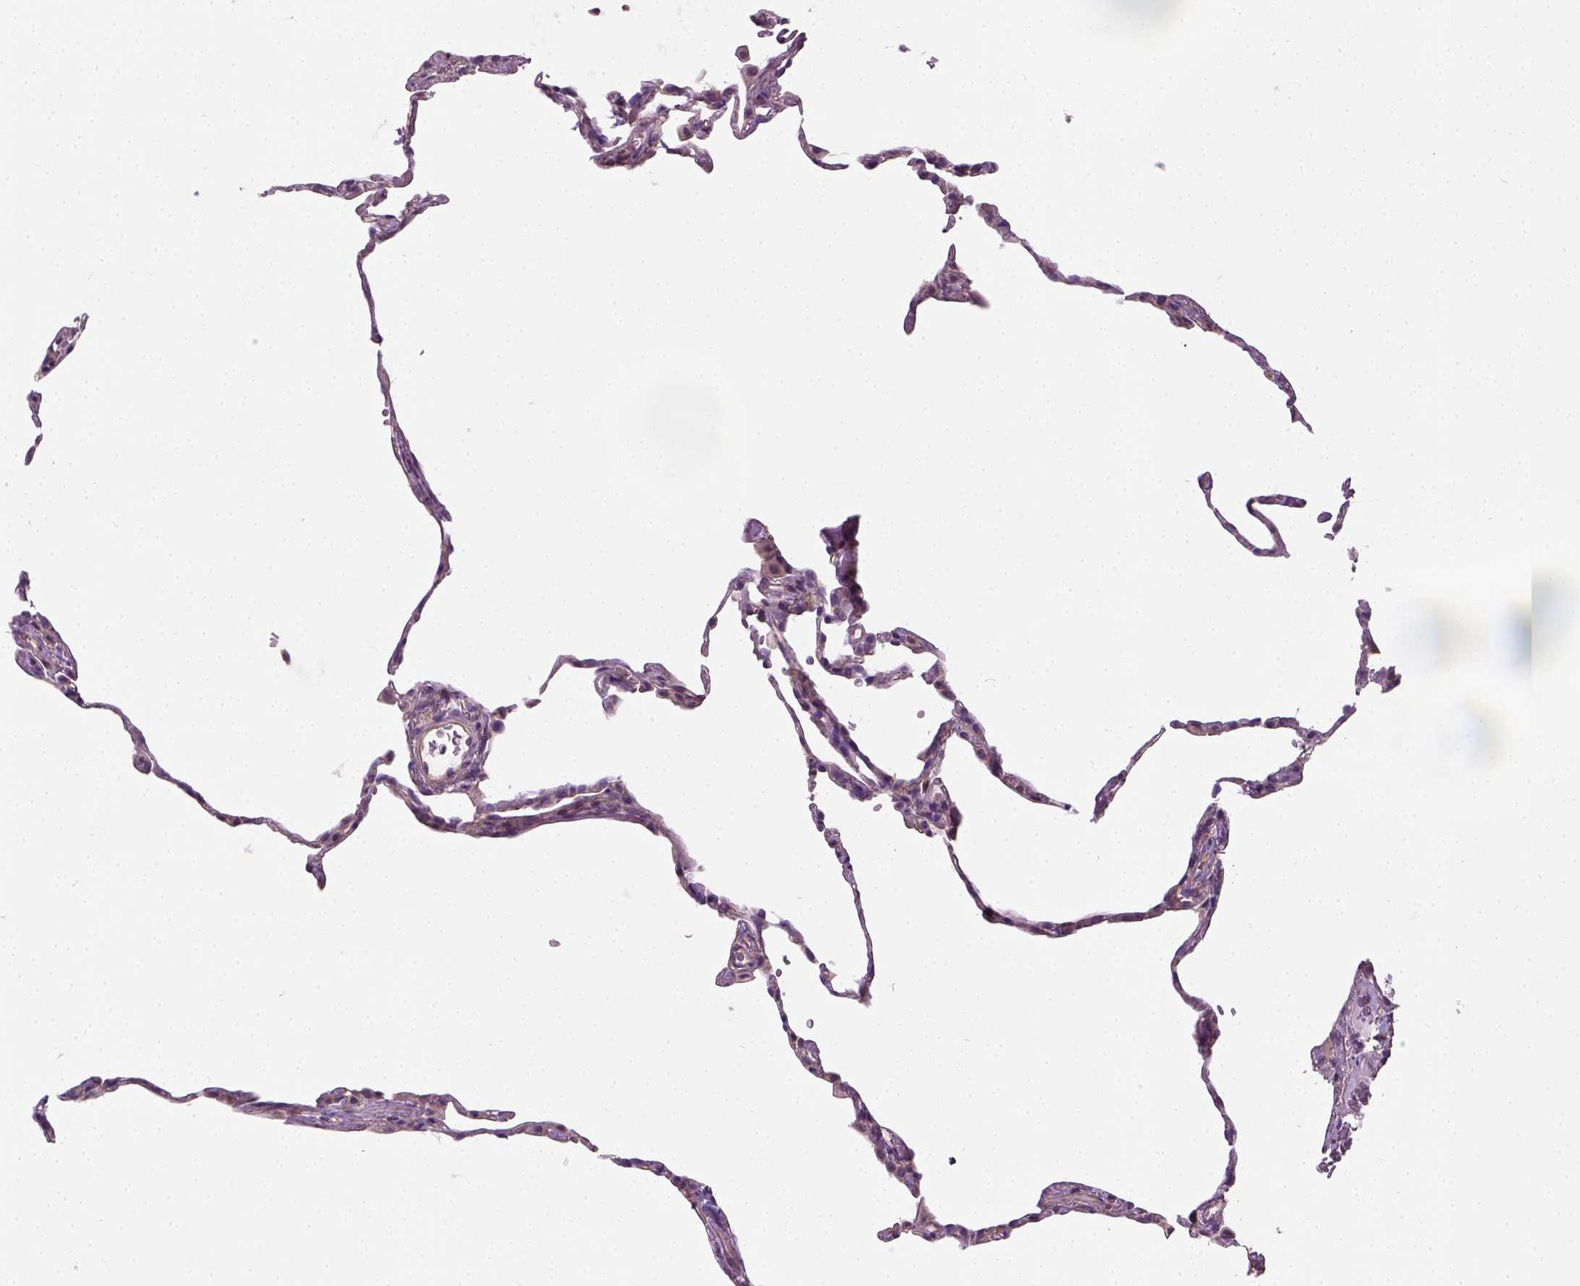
{"staining": {"intensity": "weak", "quantity": "25%-75%", "location": "cytoplasmic/membranous"}, "tissue": "lung", "cell_type": "Alveolar cells", "image_type": "normal", "snomed": [{"axis": "morphology", "description": "Normal tissue, NOS"}, {"axis": "topography", "description": "Lung"}], "caption": "The immunohistochemical stain shows weak cytoplasmic/membranous expression in alveolar cells of benign lung.", "gene": "CRACR2A", "patient": {"sex": "female", "age": 57}}